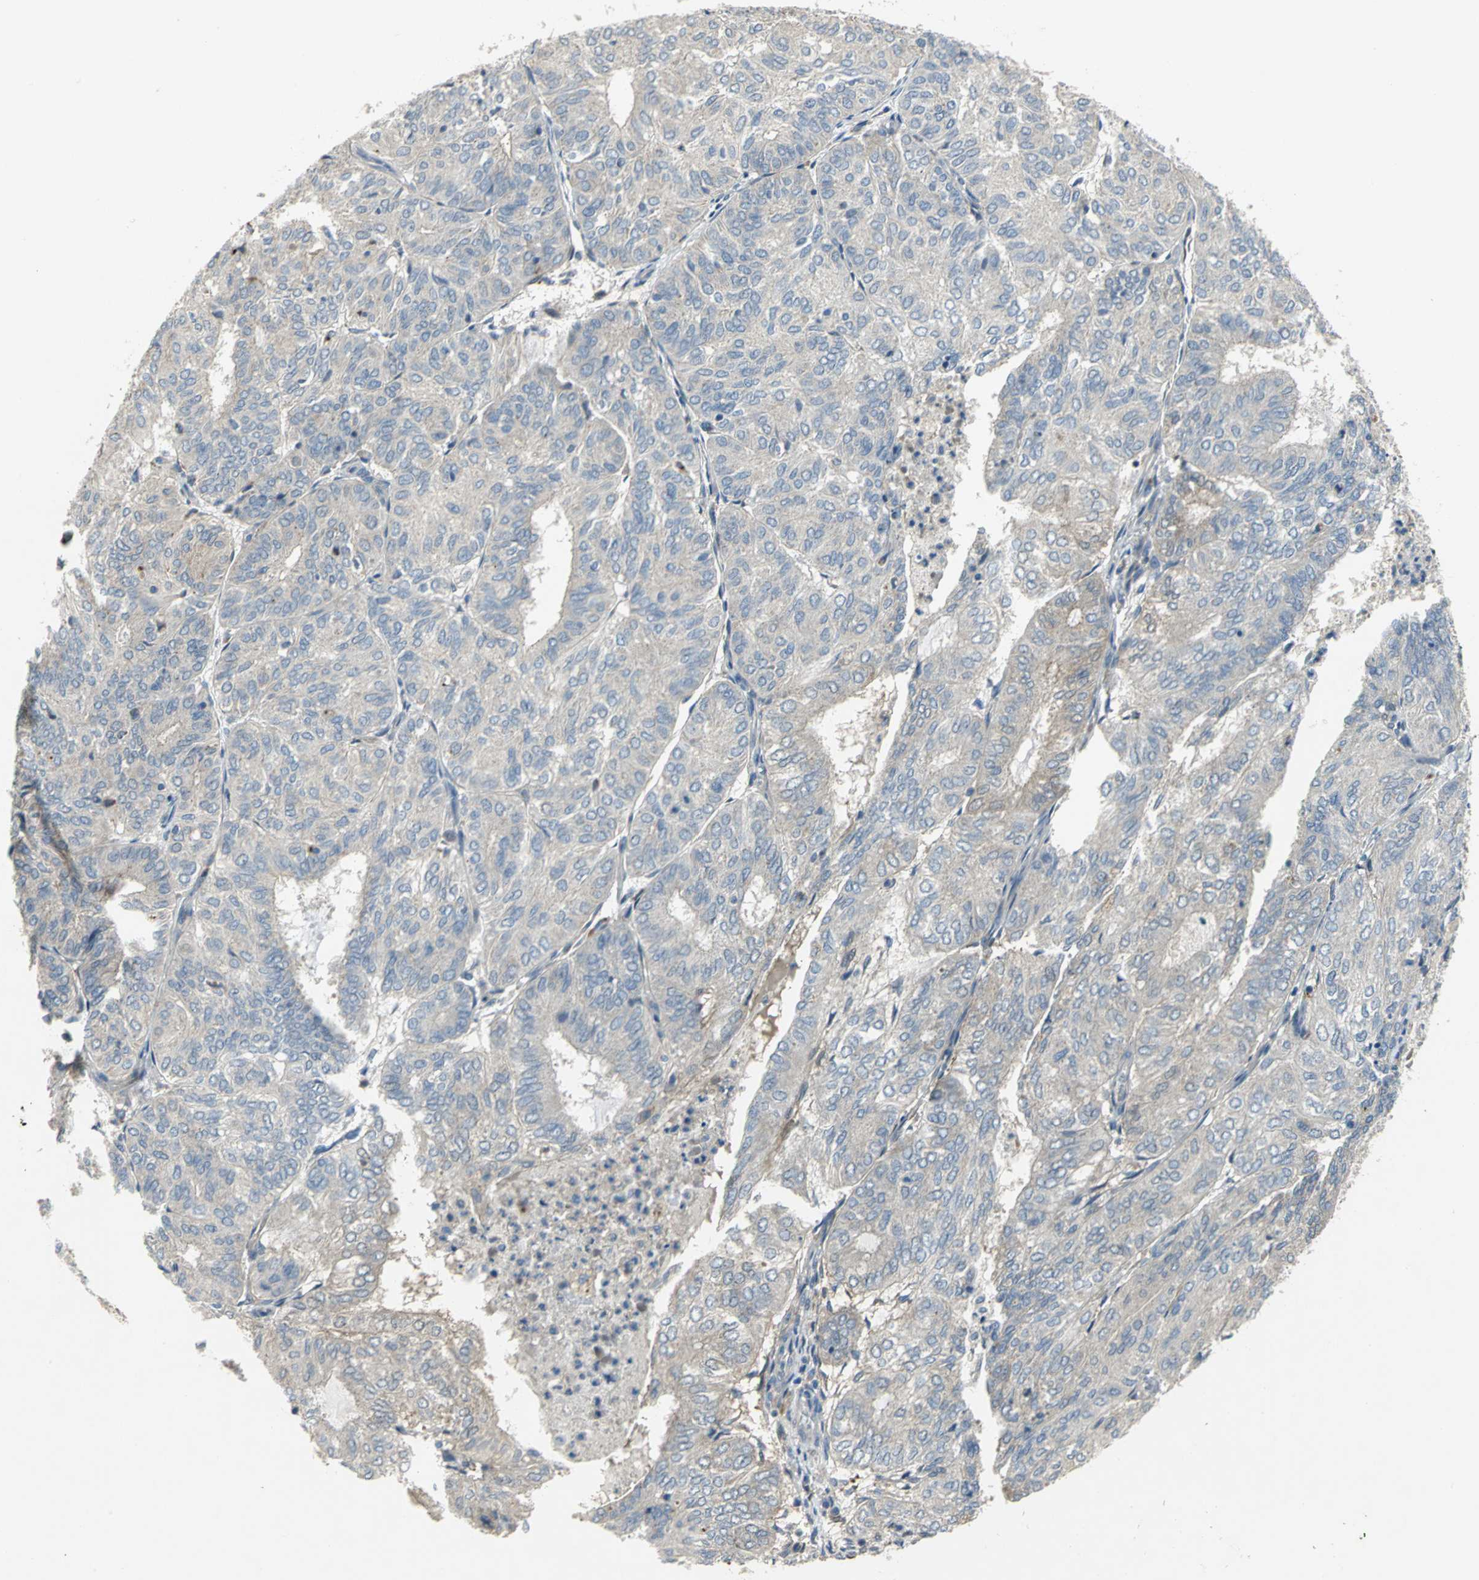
{"staining": {"intensity": "weak", "quantity": "<25%", "location": "cytoplasmic/membranous"}, "tissue": "endometrial cancer", "cell_type": "Tumor cells", "image_type": "cancer", "snomed": [{"axis": "morphology", "description": "Adenocarcinoma, NOS"}, {"axis": "topography", "description": "Uterus"}], "caption": "Immunohistochemistry histopathology image of neoplastic tissue: adenocarcinoma (endometrial) stained with DAB (3,3'-diaminobenzidine) reveals no significant protein expression in tumor cells.", "gene": "IL17RB", "patient": {"sex": "female", "age": 60}}